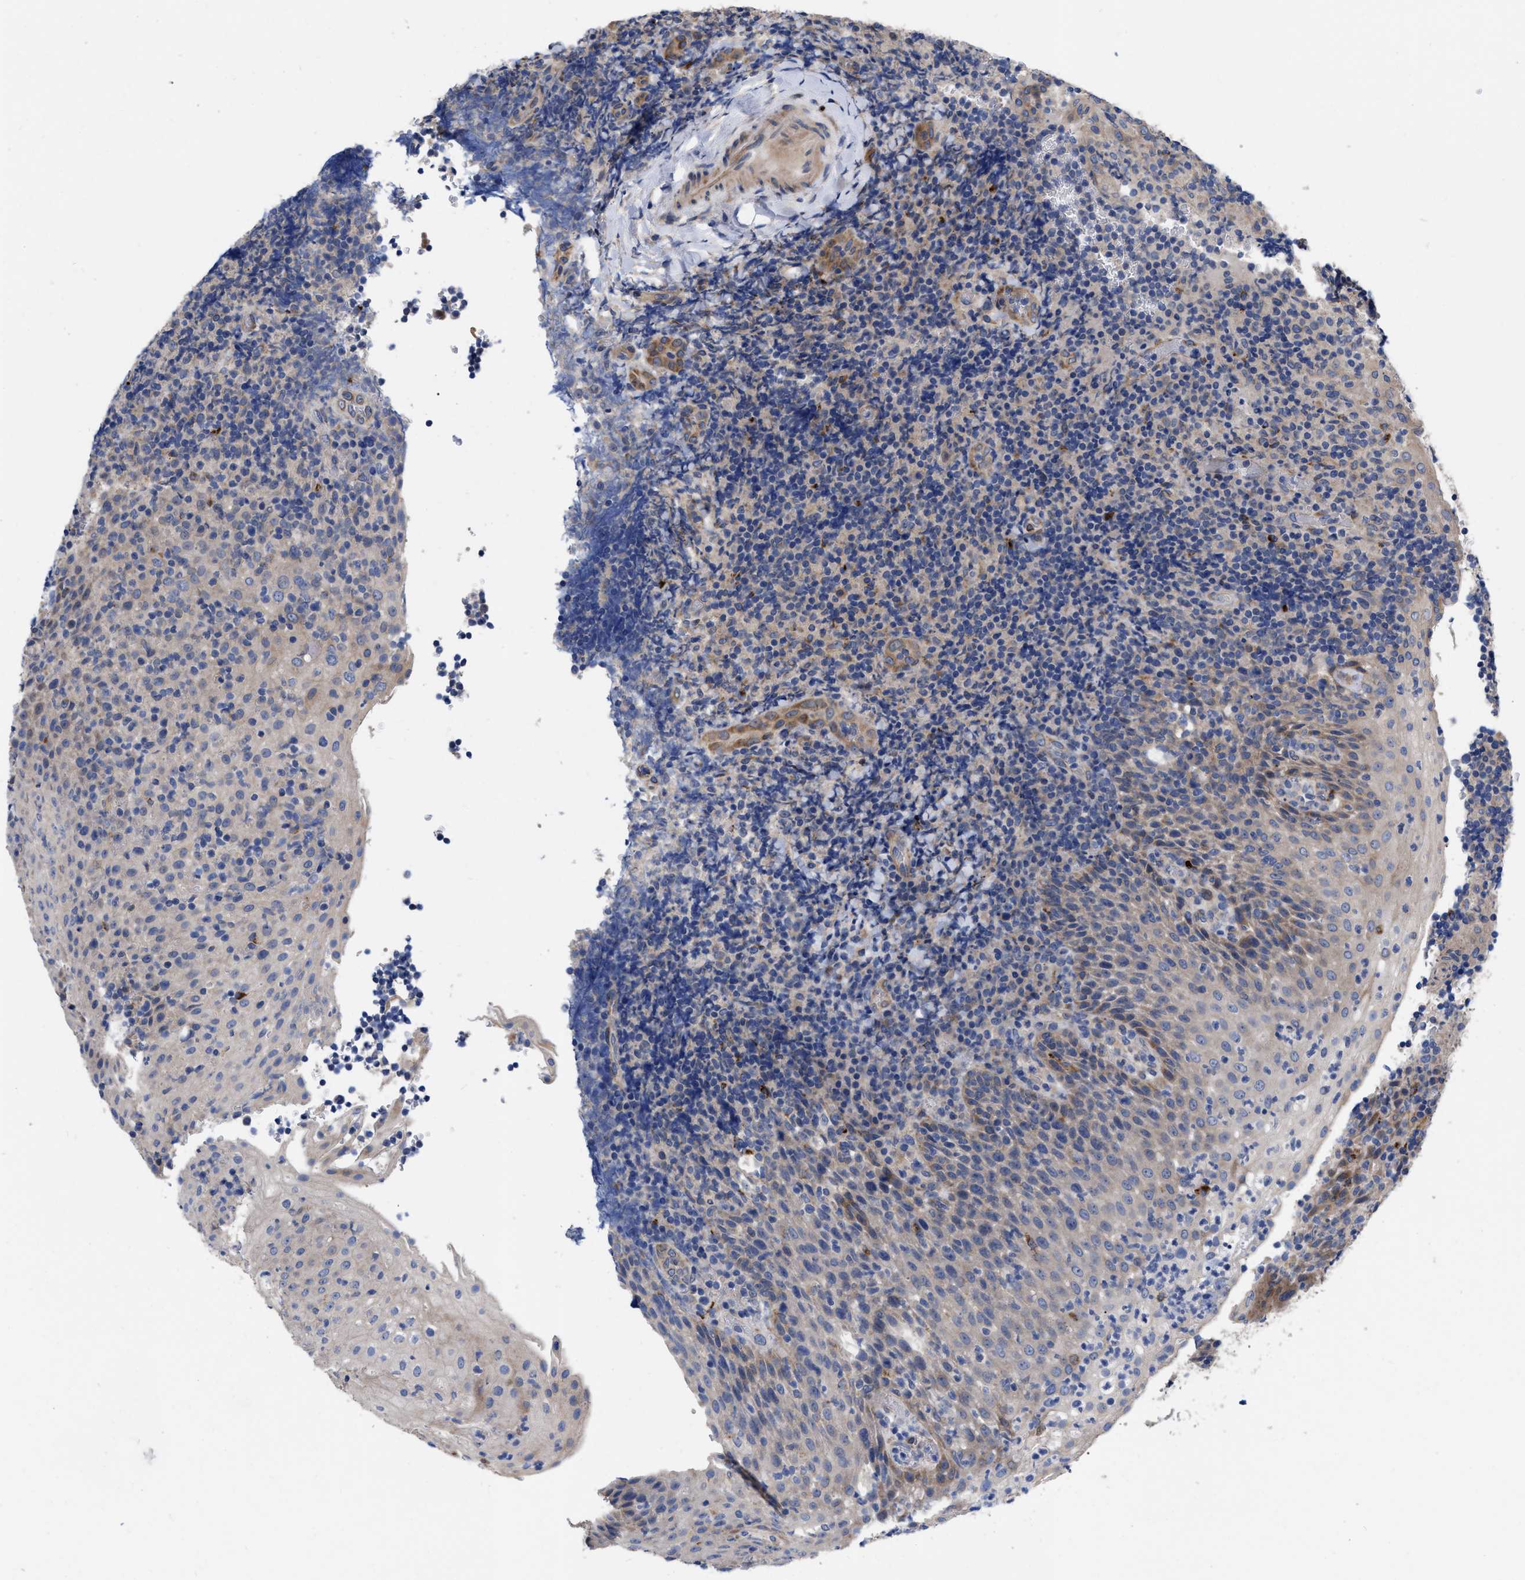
{"staining": {"intensity": "weak", "quantity": "<25%", "location": "cytoplasmic/membranous"}, "tissue": "lymphoma", "cell_type": "Tumor cells", "image_type": "cancer", "snomed": [{"axis": "morphology", "description": "Malignant lymphoma, non-Hodgkin's type, High grade"}, {"axis": "topography", "description": "Tonsil"}], "caption": "This is an immunohistochemistry photomicrograph of malignant lymphoma, non-Hodgkin's type (high-grade). There is no positivity in tumor cells.", "gene": "MLST8", "patient": {"sex": "female", "age": 36}}